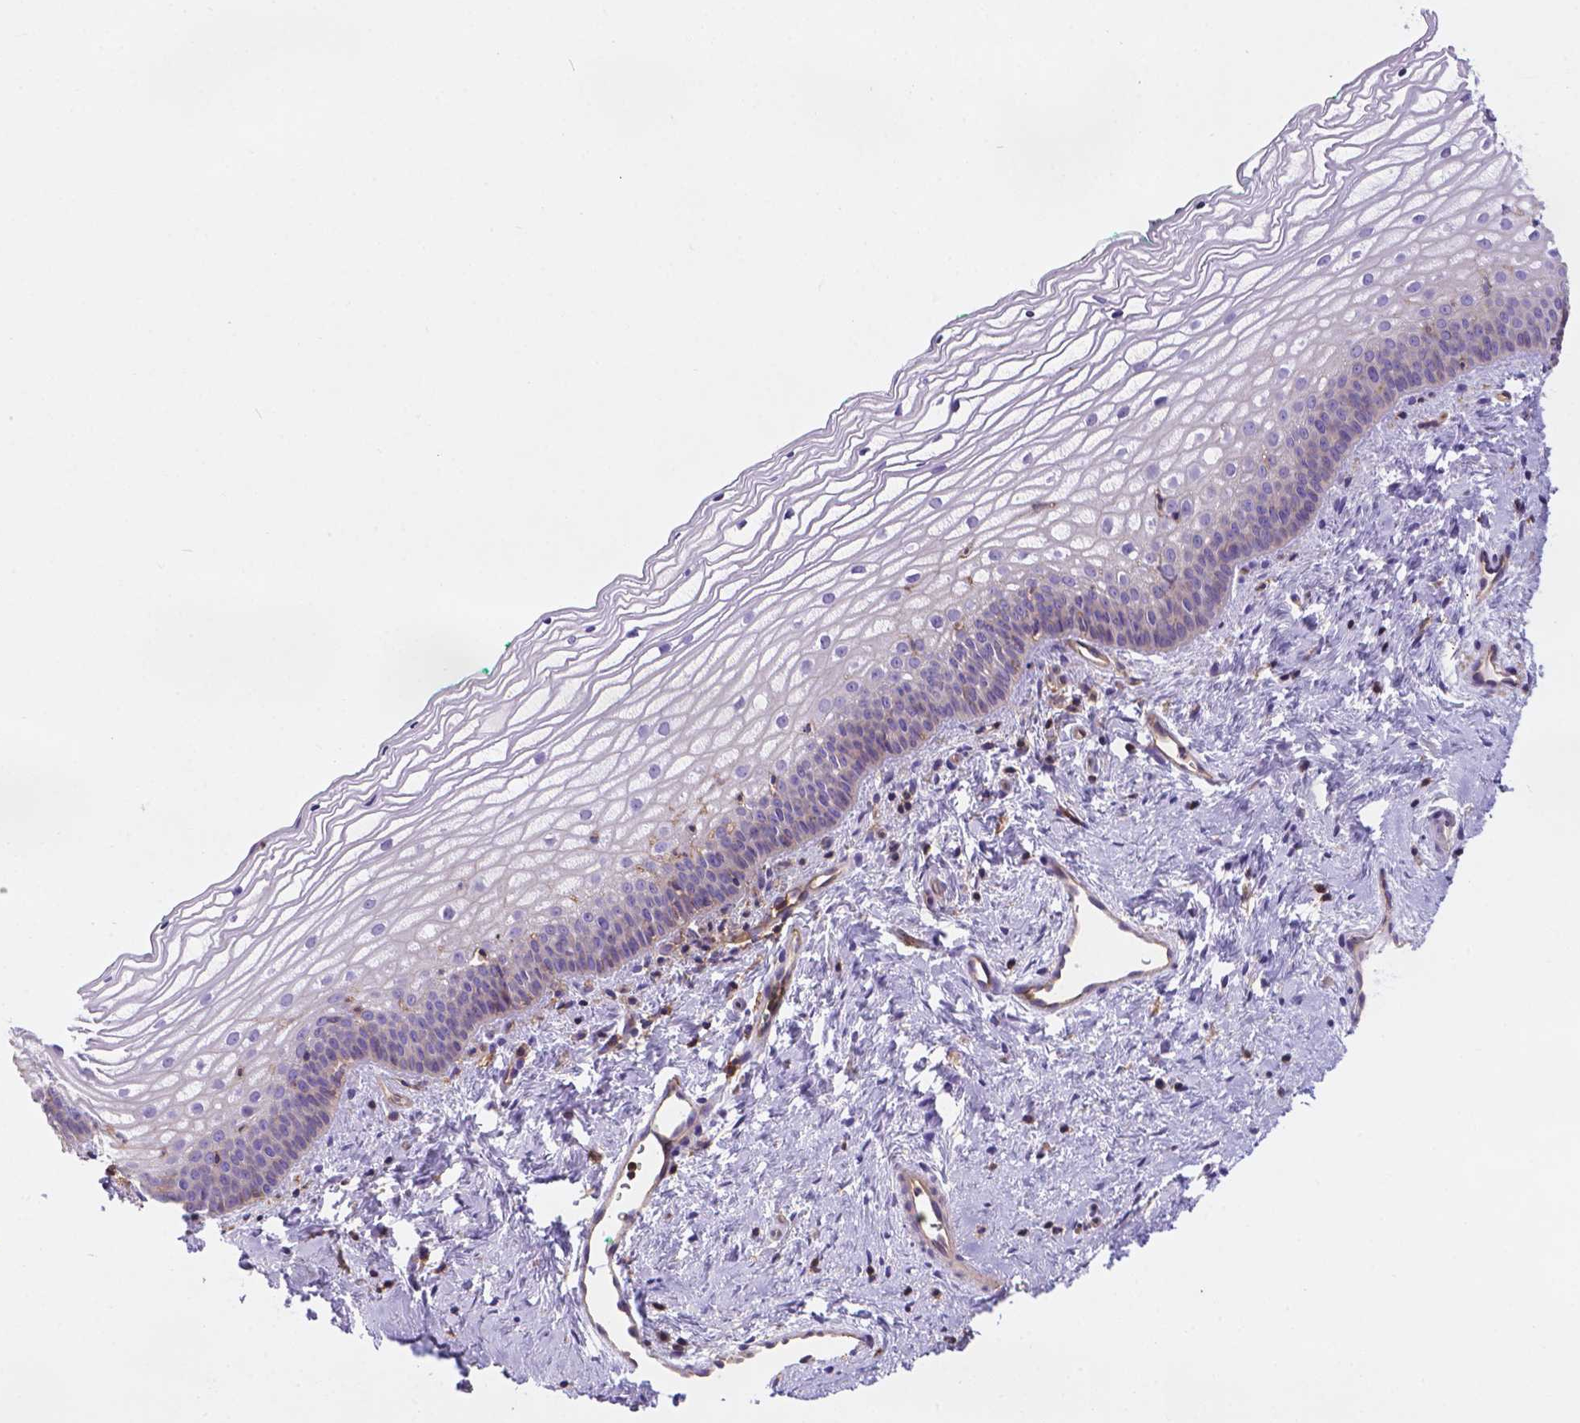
{"staining": {"intensity": "moderate", "quantity": "<25%", "location": "cytoplasmic/membranous"}, "tissue": "vagina", "cell_type": "Squamous epithelial cells", "image_type": "normal", "snomed": [{"axis": "morphology", "description": "Normal tissue, NOS"}, {"axis": "topography", "description": "Vagina"}], "caption": "Protein staining by IHC demonstrates moderate cytoplasmic/membranous positivity in approximately <25% of squamous epithelial cells in normal vagina.", "gene": "DMWD", "patient": {"sex": "female", "age": 44}}